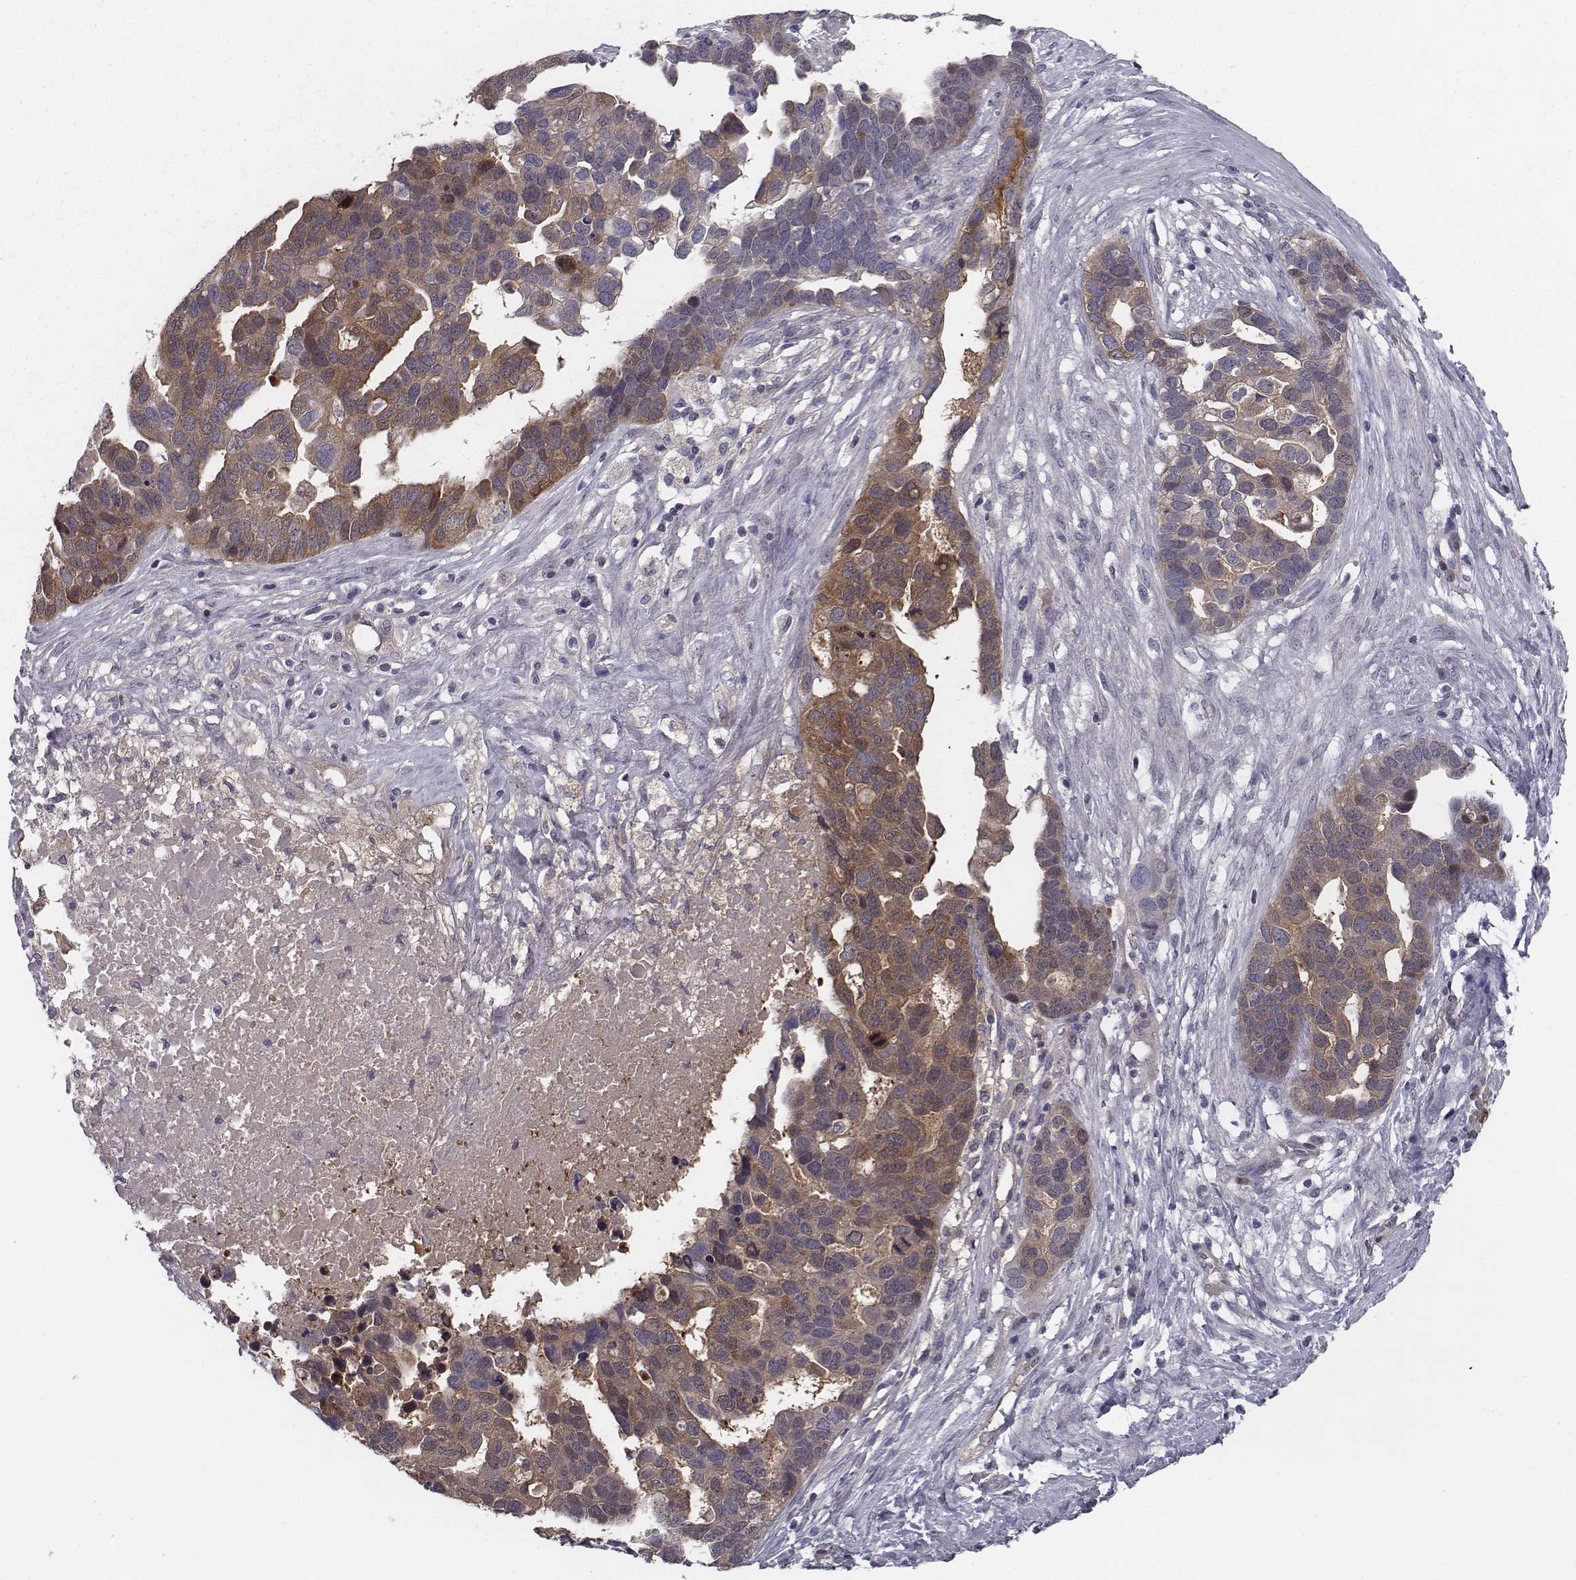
{"staining": {"intensity": "moderate", "quantity": ">75%", "location": "cytoplasmic/membranous"}, "tissue": "ovarian cancer", "cell_type": "Tumor cells", "image_type": "cancer", "snomed": [{"axis": "morphology", "description": "Cystadenocarcinoma, serous, NOS"}, {"axis": "topography", "description": "Ovary"}], "caption": "Ovarian cancer stained for a protein exhibits moderate cytoplasmic/membranous positivity in tumor cells.", "gene": "ISYNA1", "patient": {"sex": "female", "age": 54}}